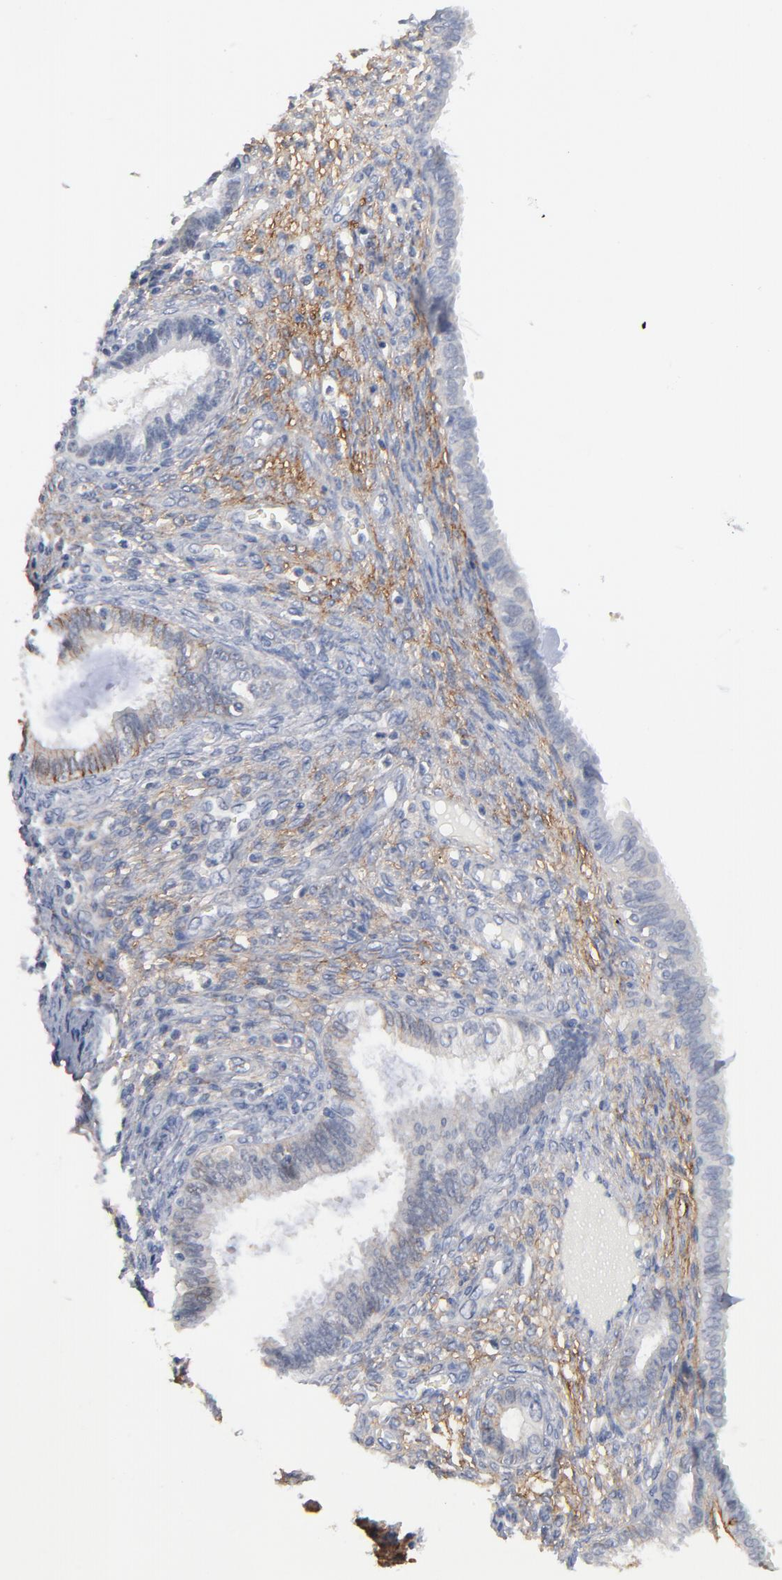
{"staining": {"intensity": "moderate", "quantity": "<25%", "location": "cytoplasmic/membranous"}, "tissue": "endometrium", "cell_type": "Cells in endometrial stroma", "image_type": "normal", "snomed": [{"axis": "morphology", "description": "Normal tissue, NOS"}, {"axis": "topography", "description": "Endometrium"}], "caption": "Immunohistochemical staining of benign endometrium reveals moderate cytoplasmic/membranous protein staining in approximately <25% of cells in endometrial stroma. (IHC, brightfield microscopy, high magnification).", "gene": "SLC16A1", "patient": {"sex": "female", "age": 72}}